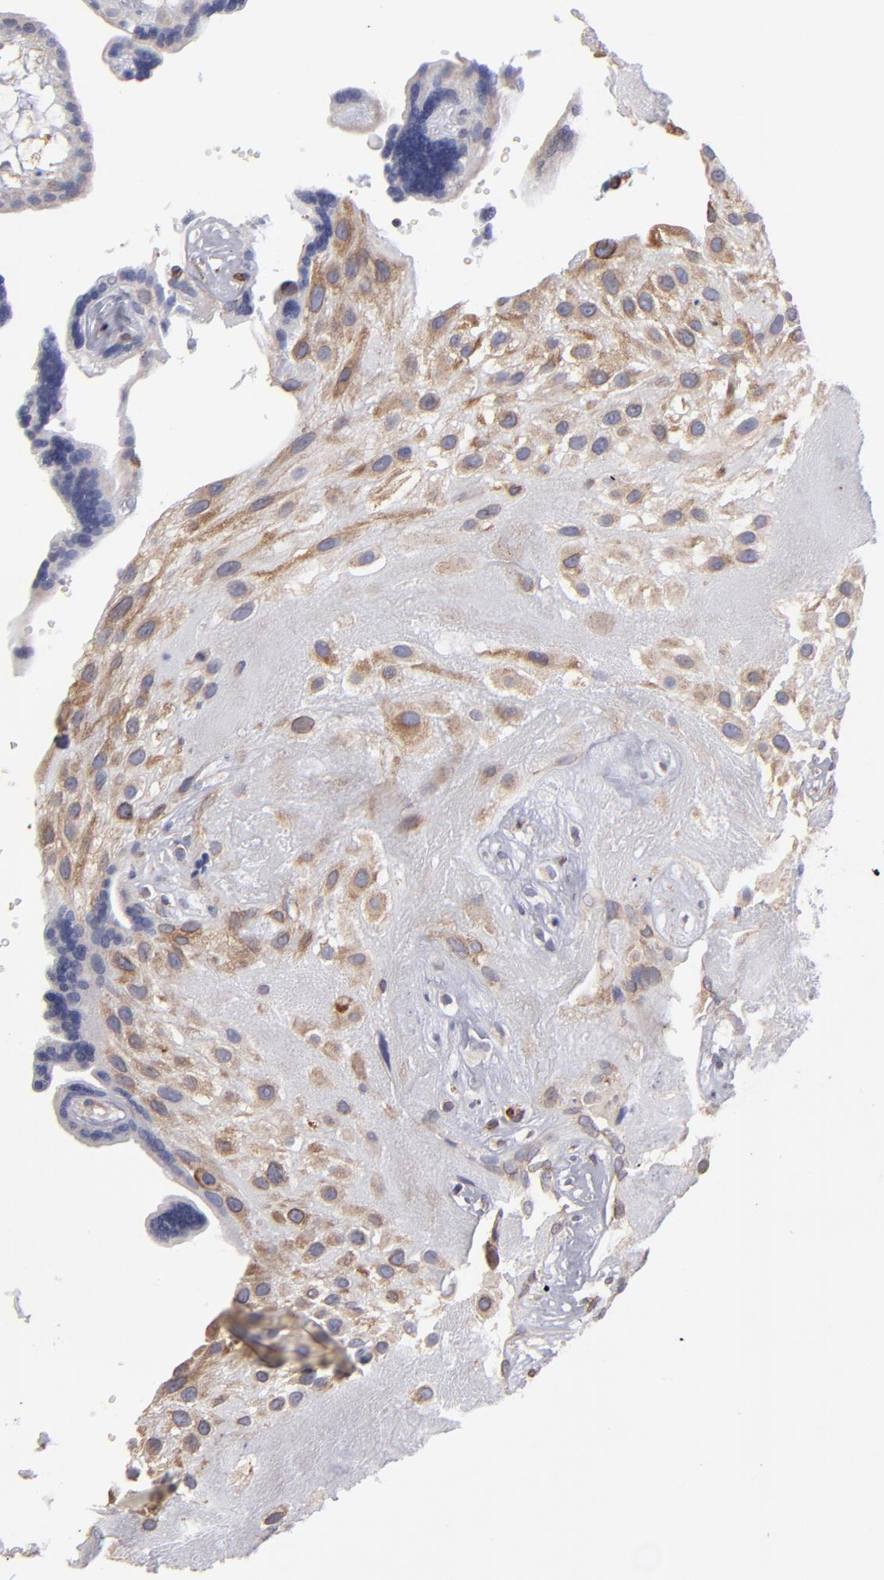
{"staining": {"intensity": "moderate", "quantity": ">75%", "location": "cytoplasmic/membranous"}, "tissue": "placenta", "cell_type": "Decidual cells", "image_type": "normal", "snomed": [{"axis": "morphology", "description": "Normal tissue, NOS"}, {"axis": "topography", "description": "Placenta"}], "caption": "Benign placenta reveals moderate cytoplasmic/membranous staining in approximately >75% of decidual cells.", "gene": "TMX1", "patient": {"sex": "female", "age": 32}}